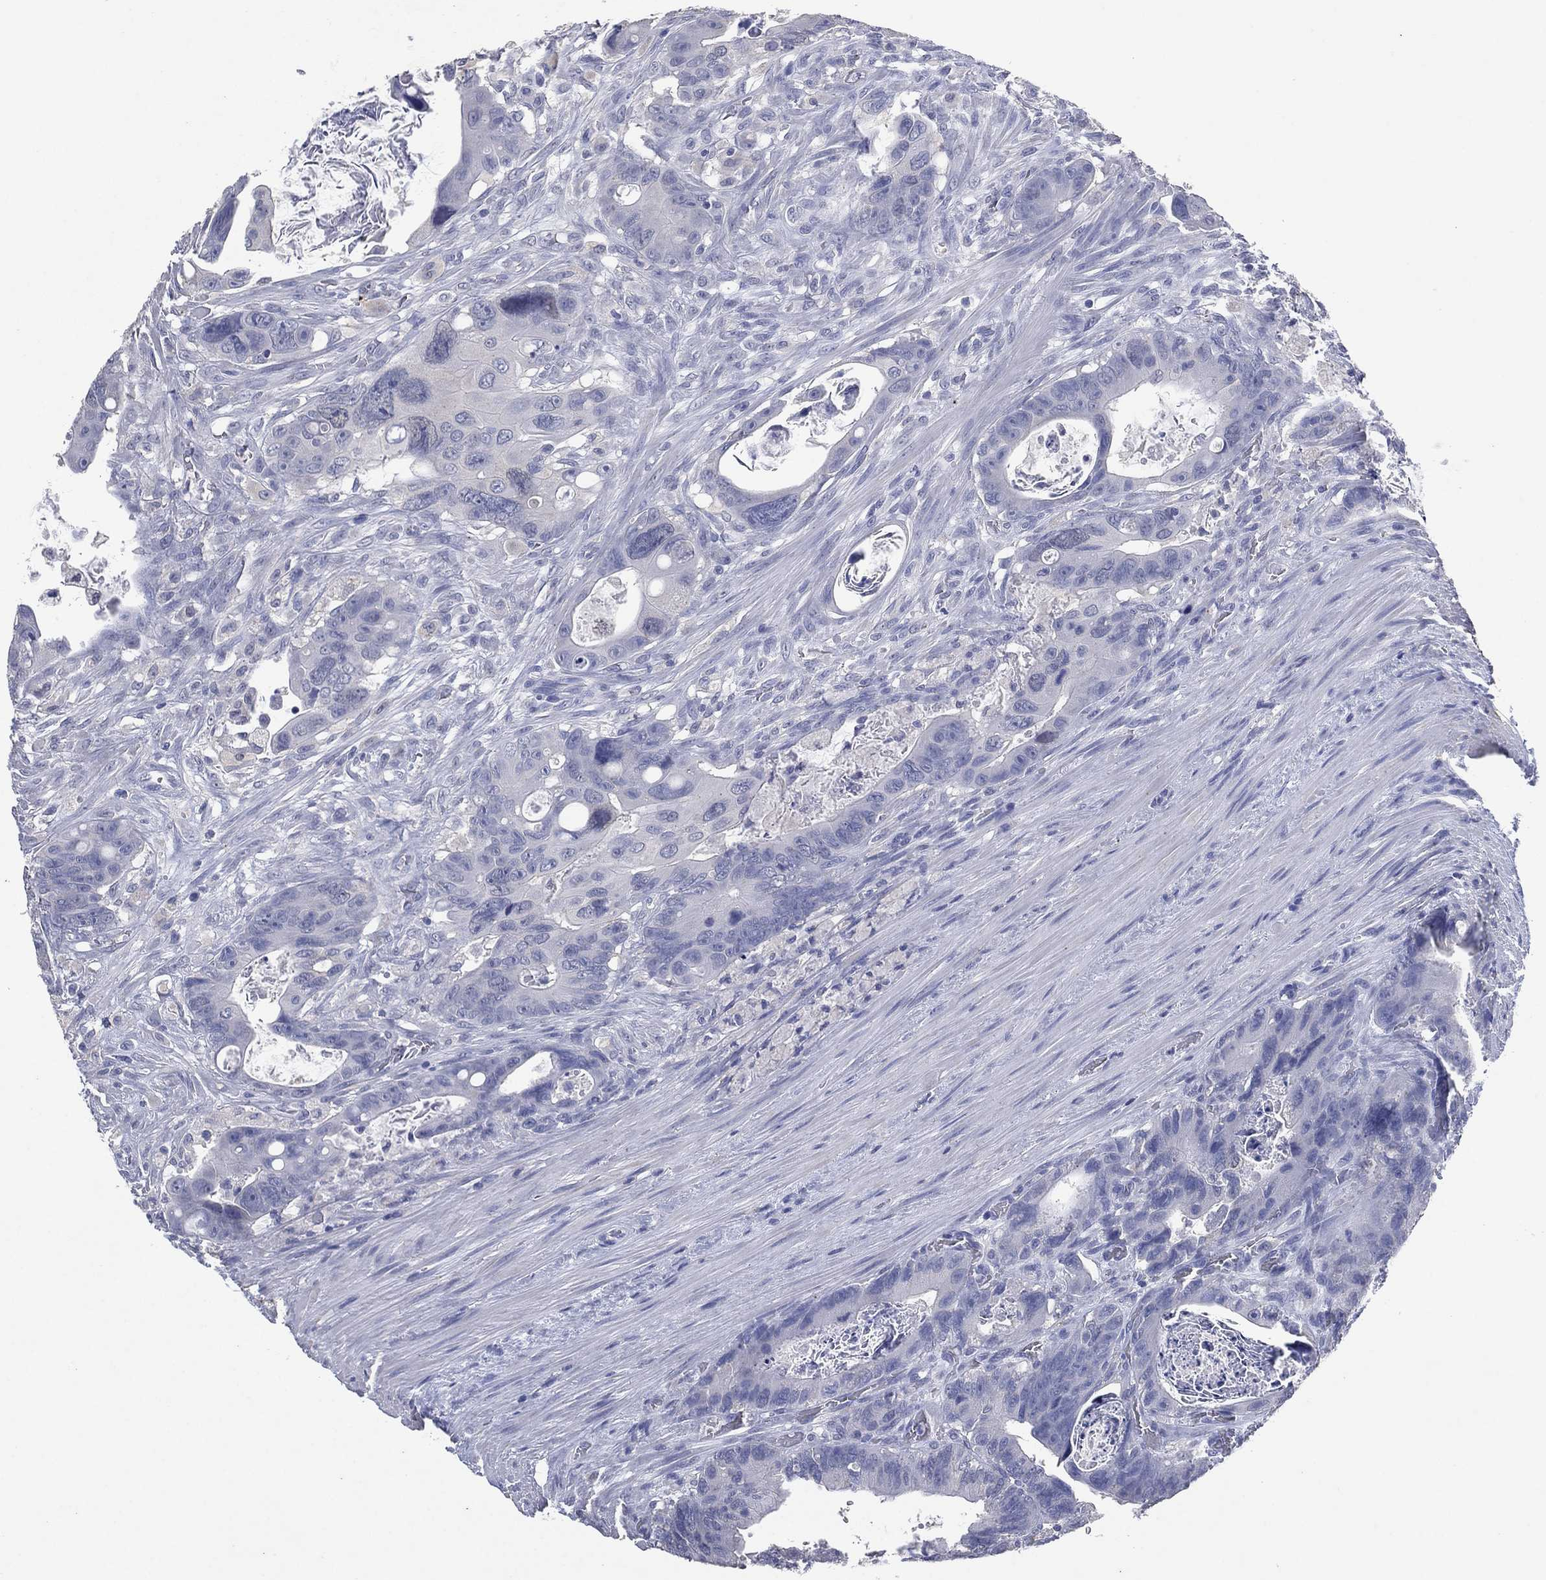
{"staining": {"intensity": "negative", "quantity": "none", "location": "none"}, "tissue": "colorectal cancer", "cell_type": "Tumor cells", "image_type": "cancer", "snomed": [{"axis": "morphology", "description": "Adenocarcinoma, NOS"}, {"axis": "topography", "description": "Rectum"}], "caption": "Tumor cells are negative for protein expression in human adenocarcinoma (colorectal). (DAB (3,3'-diaminobenzidine) immunohistochemistry visualized using brightfield microscopy, high magnification).", "gene": "FSCN2", "patient": {"sex": "male", "age": 64}}